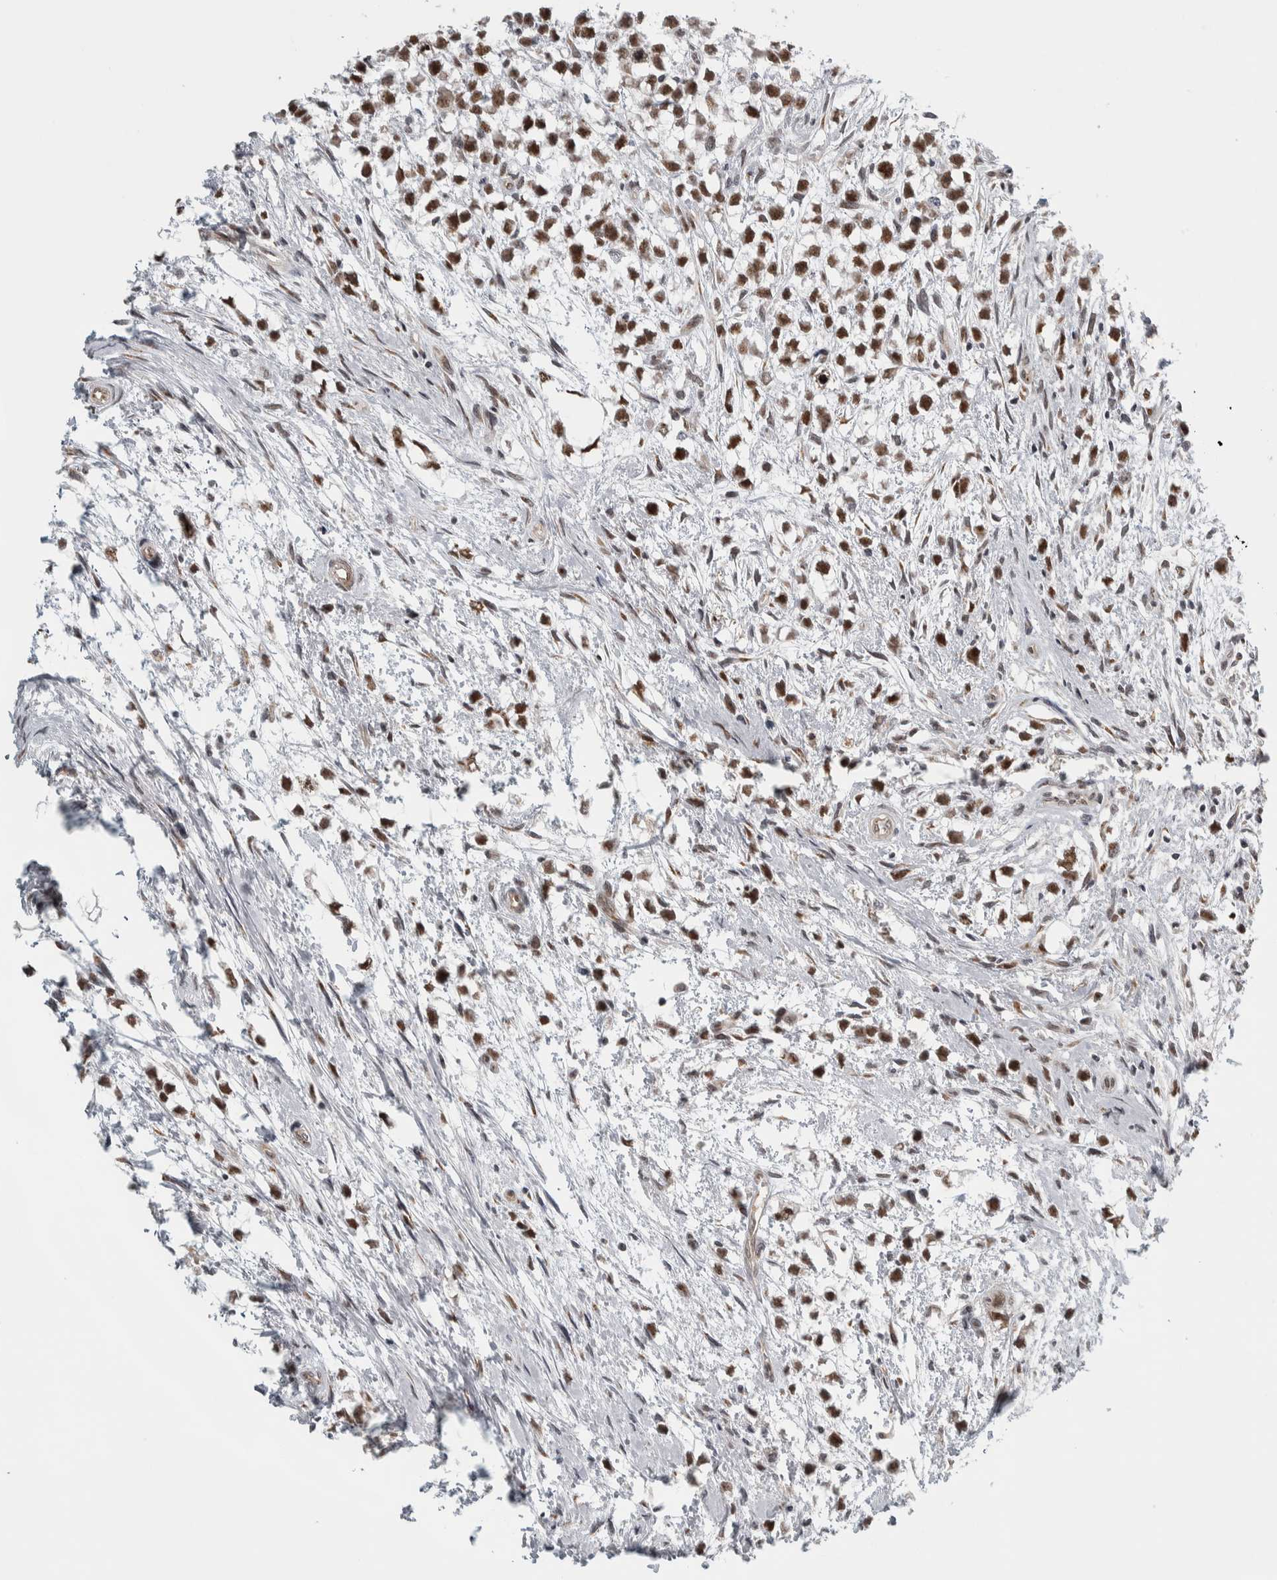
{"staining": {"intensity": "strong", "quantity": ">75%", "location": "nuclear"}, "tissue": "testis cancer", "cell_type": "Tumor cells", "image_type": "cancer", "snomed": [{"axis": "morphology", "description": "Seminoma, NOS"}, {"axis": "morphology", "description": "Carcinoma, Embryonal, NOS"}, {"axis": "topography", "description": "Testis"}], "caption": "About >75% of tumor cells in human testis seminoma demonstrate strong nuclear protein staining as visualized by brown immunohistochemical staining.", "gene": "ZMYND8", "patient": {"sex": "male", "age": 51}}